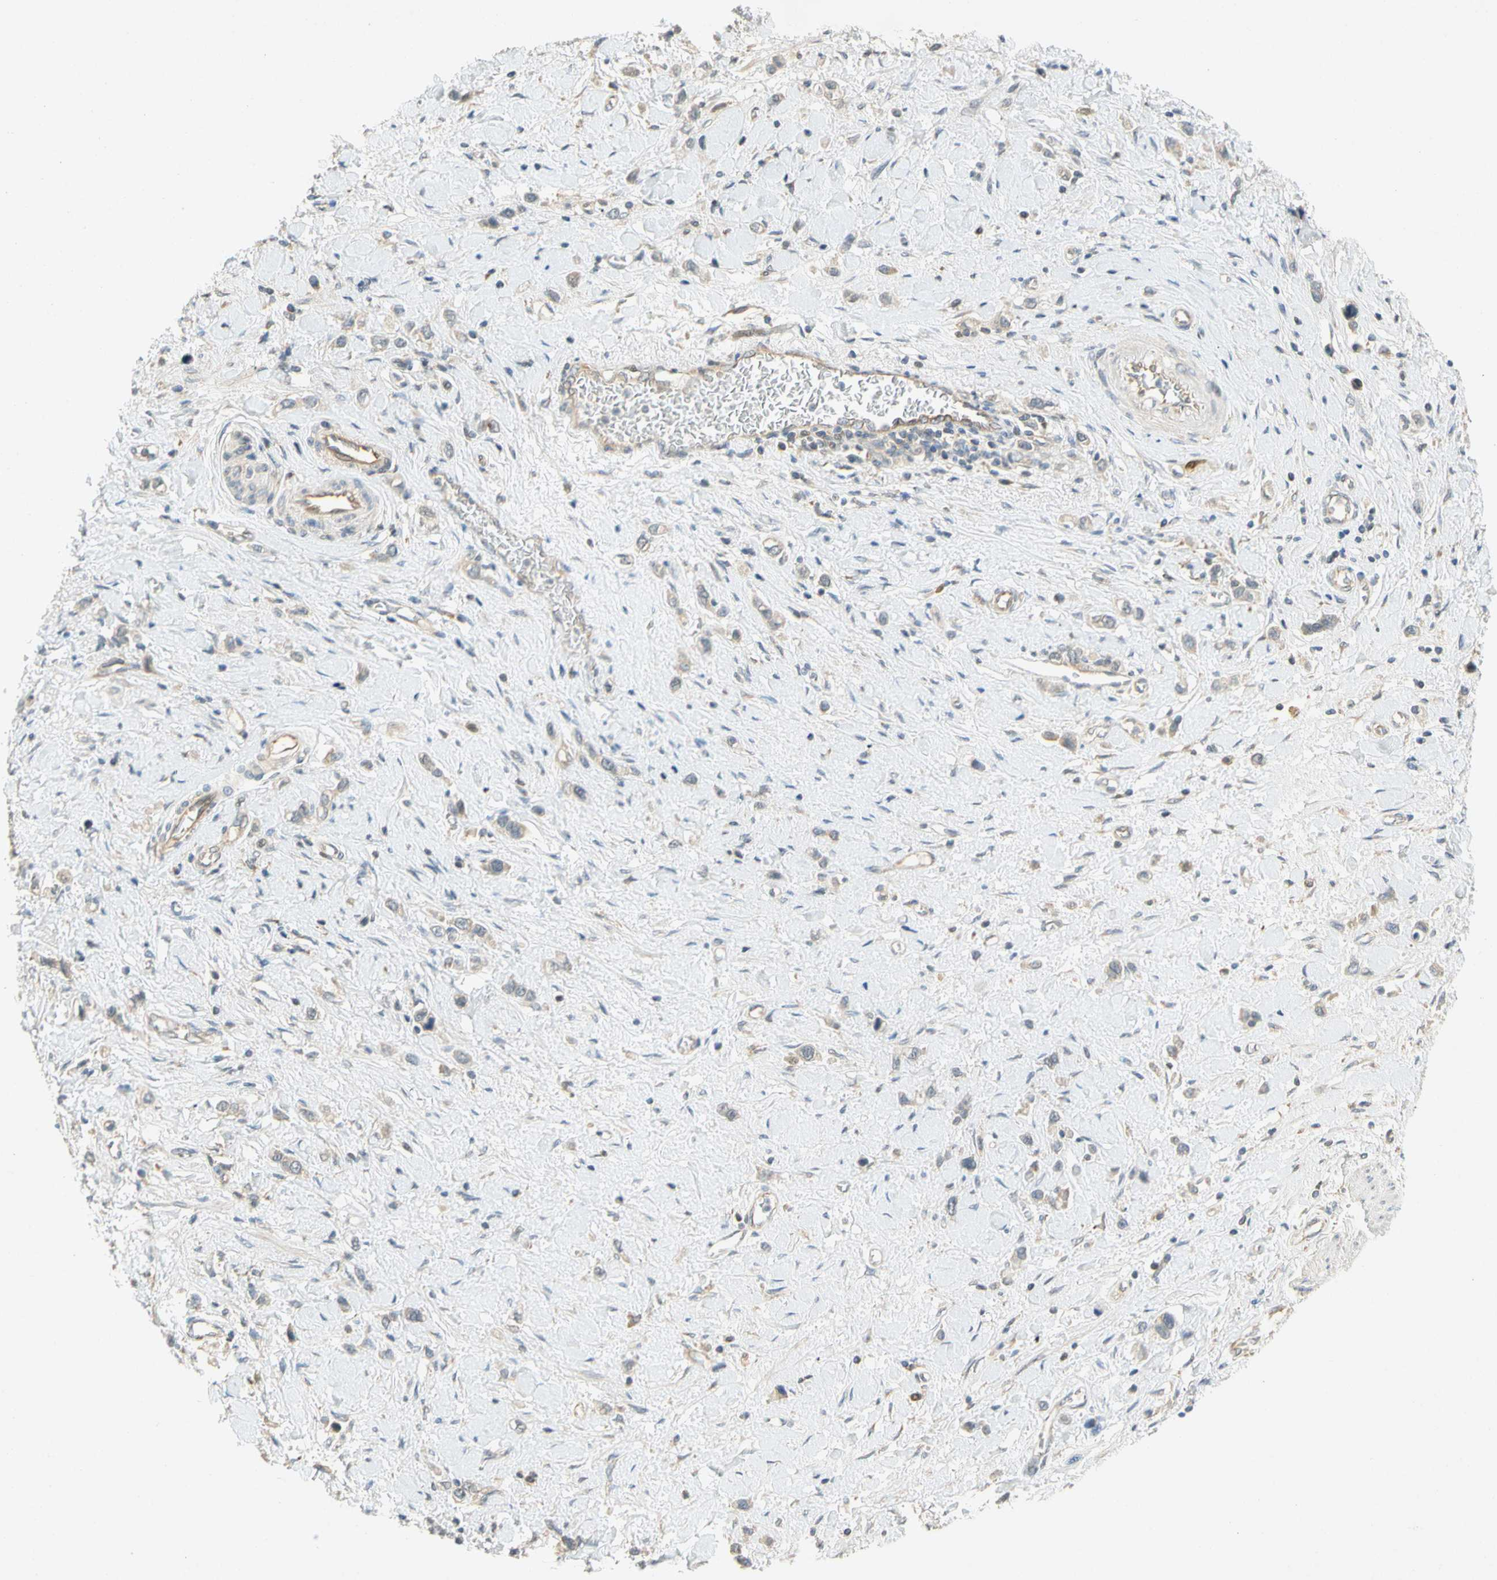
{"staining": {"intensity": "weak", "quantity": ">75%", "location": "cytoplasmic/membranous"}, "tissue": "stomach cancer", "cell_type": "Tumor cells", "image_type": "cancer", "snomed": [{"axis": "morphology", "description": "Normal tissue, NOS"}, {"axis": "morphology", "description": "Adenocarcinoma, NOS"}, {"axis": "topography", "description": "Stomach, upper"}, {"axis": "topography", "description": "Stomach"}], "caption": "Human adenocarcinoma (stomach) stained with a brown dye reveals weak cytoplasmic/membranous positive positivity in approximately >75% of tumor cells.", "gene": "GATD1", "patient": {"sex": "female", "age": 65}}